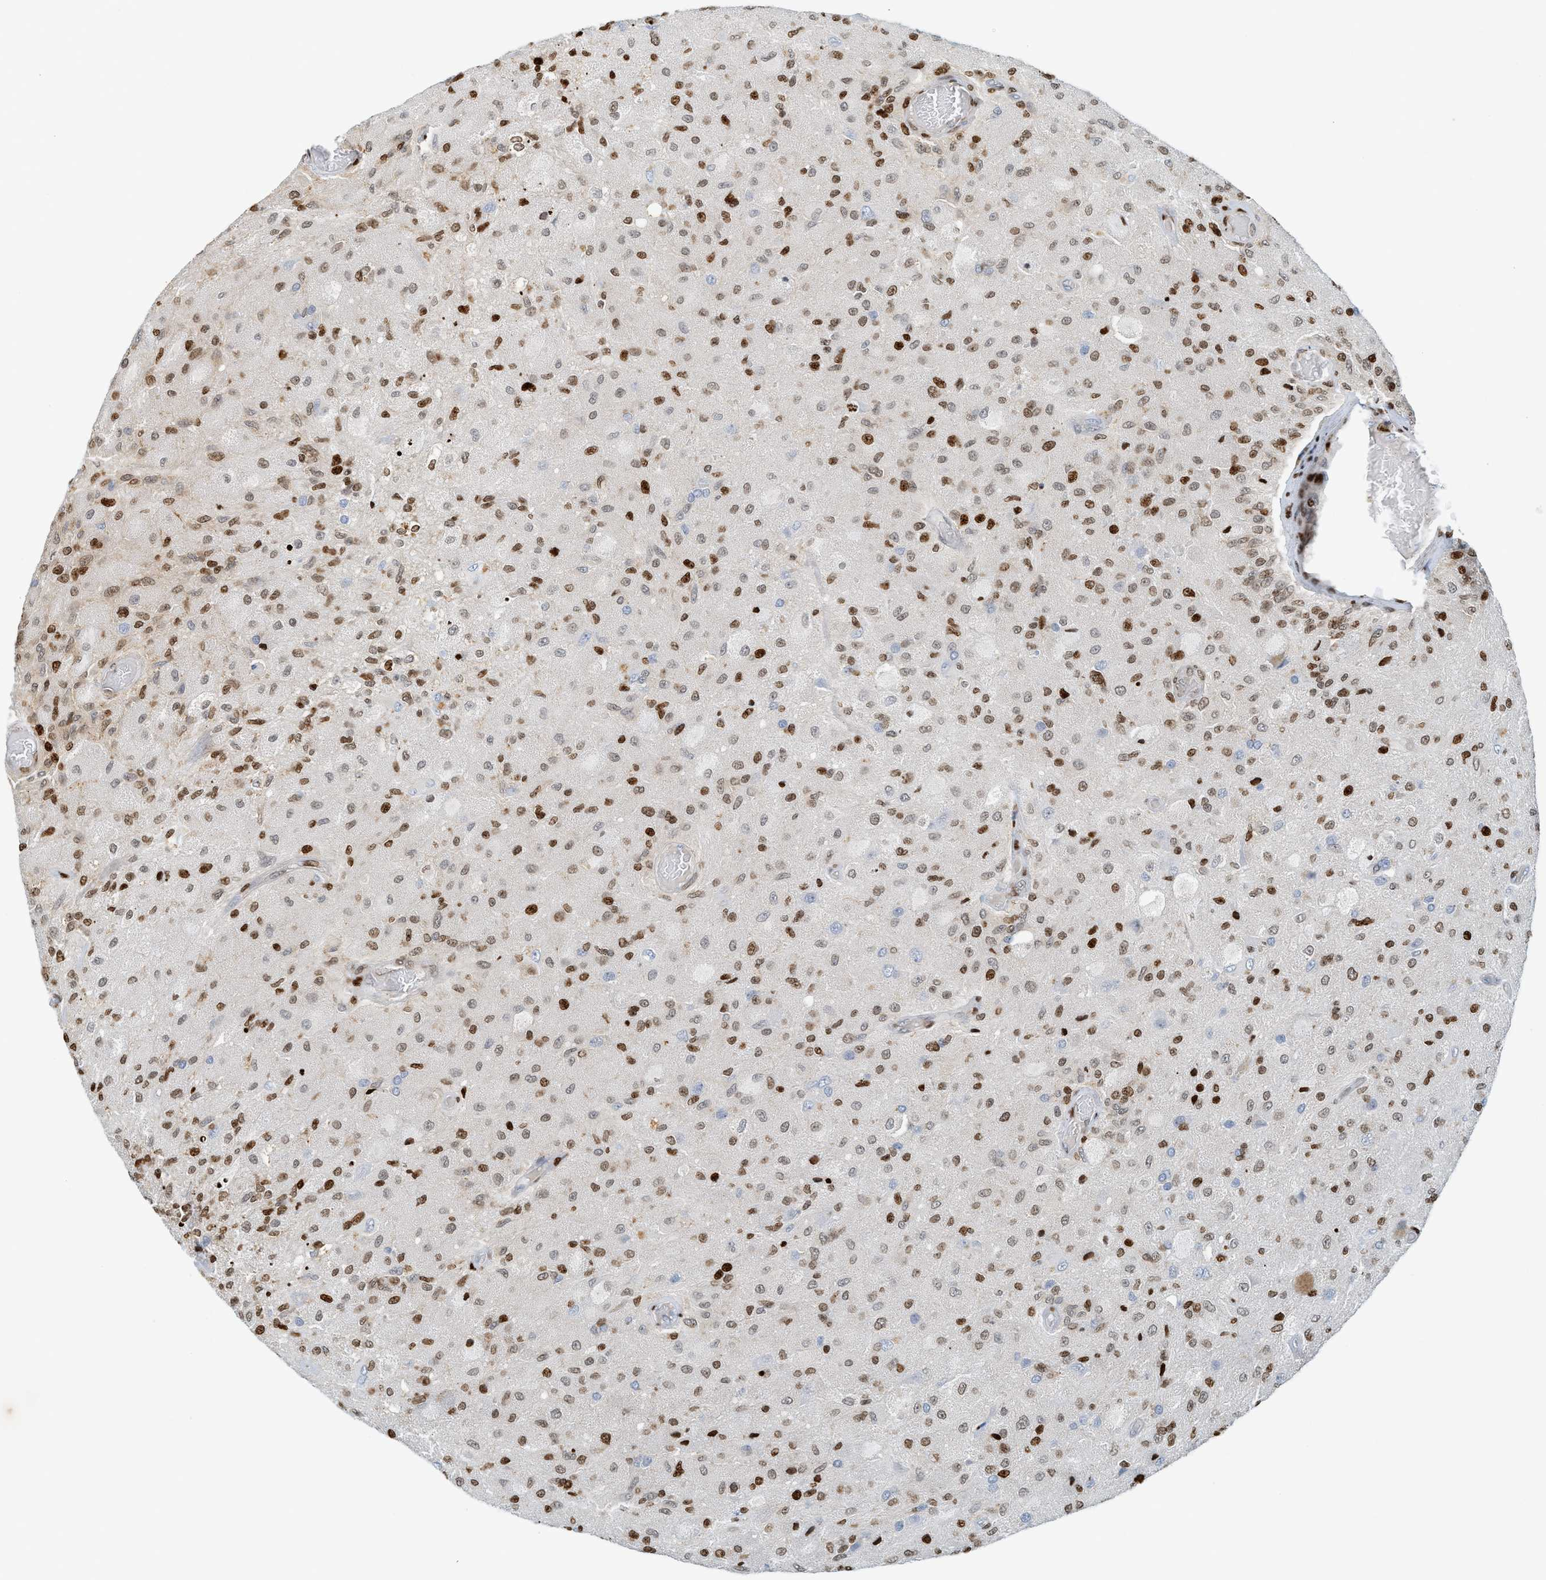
{"staining": {"intensity": "moderate", "quantity": ">75%", "location": "nuclear"}, "tissue": "glioma", "cell_type": "Tumor cells", "image_type": "cancer", "snomed": [{"axis": "morphology", "description": "Normal tissue, NOS"}, {"axis": "morphology", "description": "Glioma, malignant, High grade"}, {"axis": "topography", "description": "Cerebral cortex"}], "caption": "IHC of human high-grade glioma (malignant) displays medium levels of moderate nuclear staining in approximately >75% of tumor cells.", "gene": "SH3D19", "patient": {"sex": "male", "age": 77}}